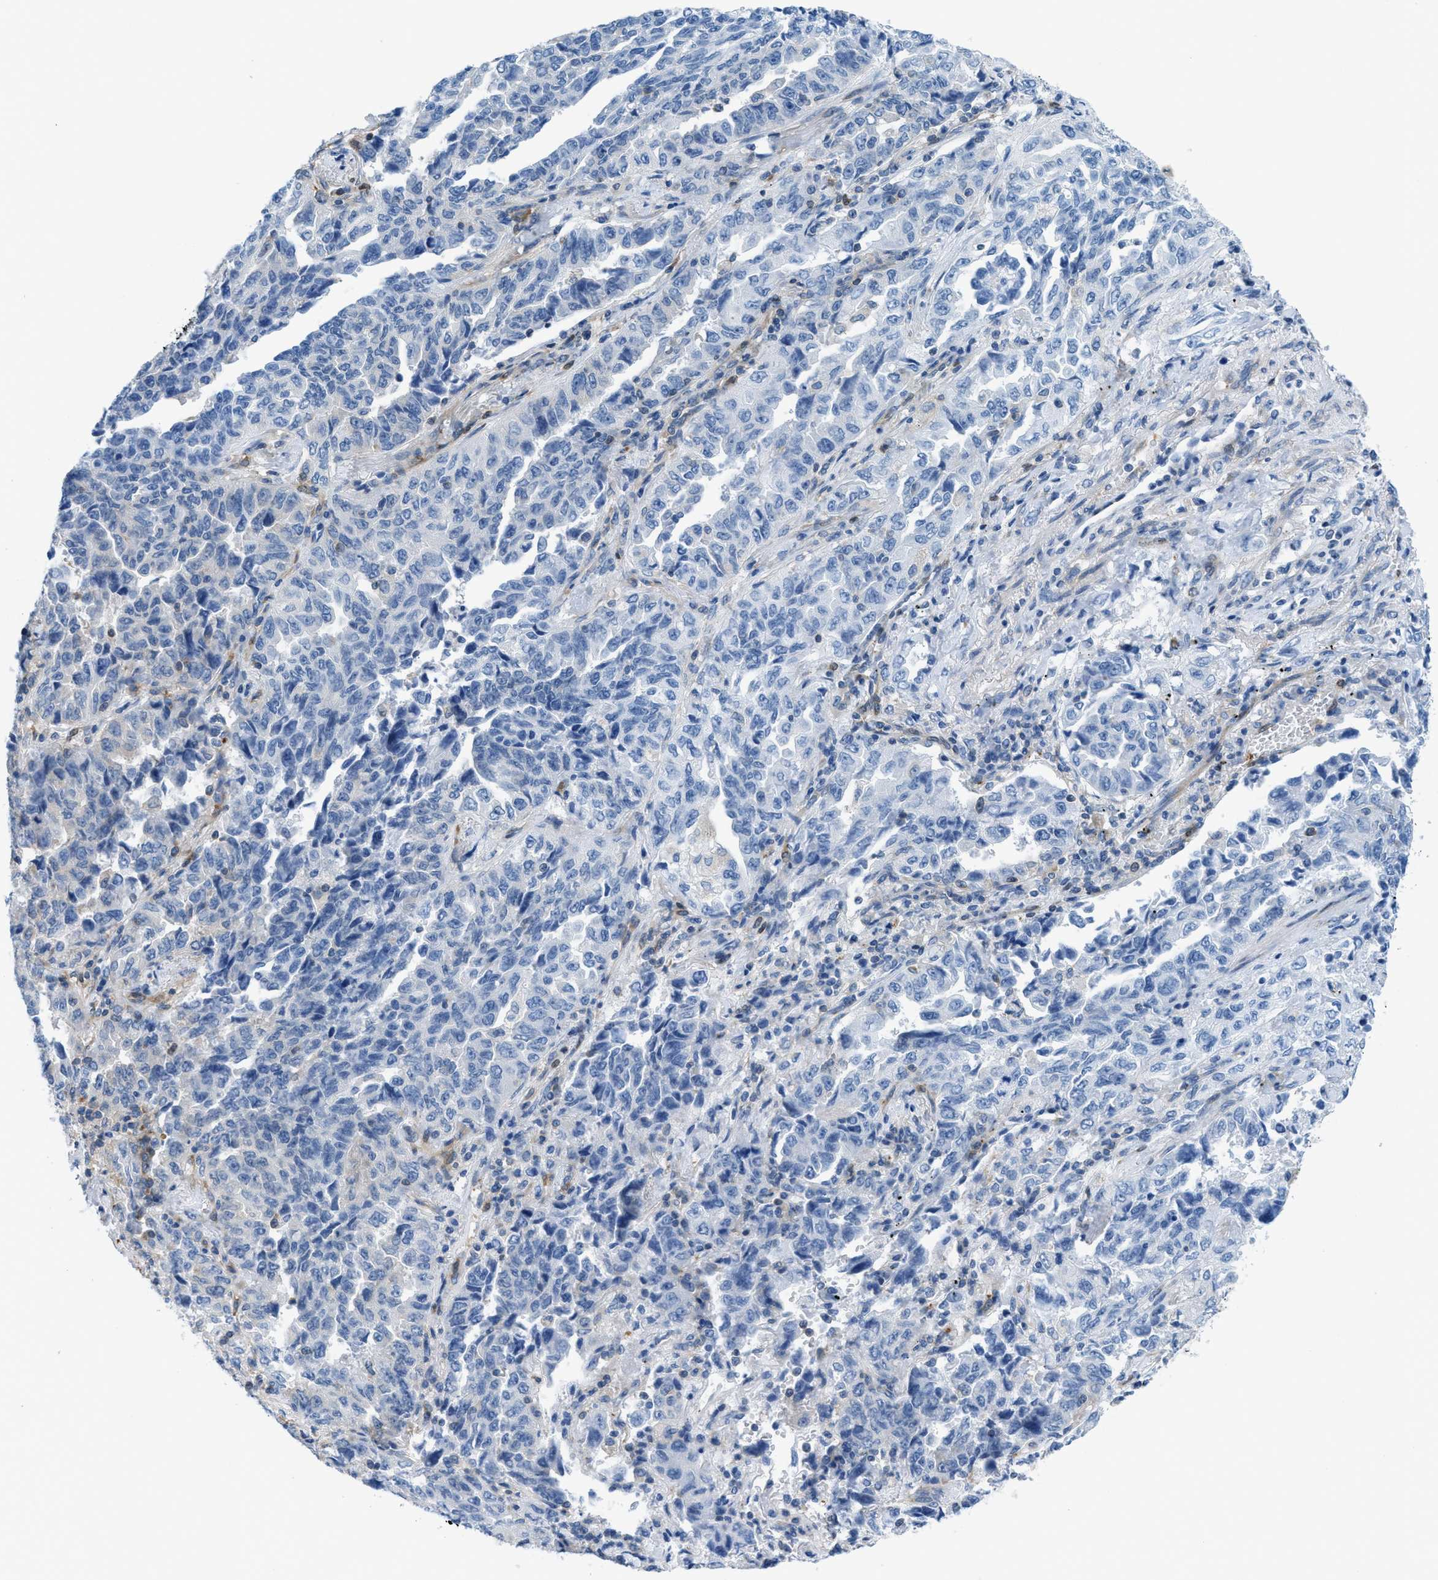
{"staining": {"intensity": "negative", "quantity": "none", "location": "none"}, "tissue": "lung cancer", "cell_type": "Tumor cells", "image_type": "cancer", "snomed": [{"axis": "morphology", "description": "Adenocarcinoma, NOS"}, {"axis": "topography", "description": "Lung"}], "caption": "DAB (3,3'-diaminobenzidine) immunohistochemical staining of adenocarcinoma (lung) displays no significant staining in tumor cells.", "gene": "MAPRE2", "patient": {"sex": "male", "age": 64}}